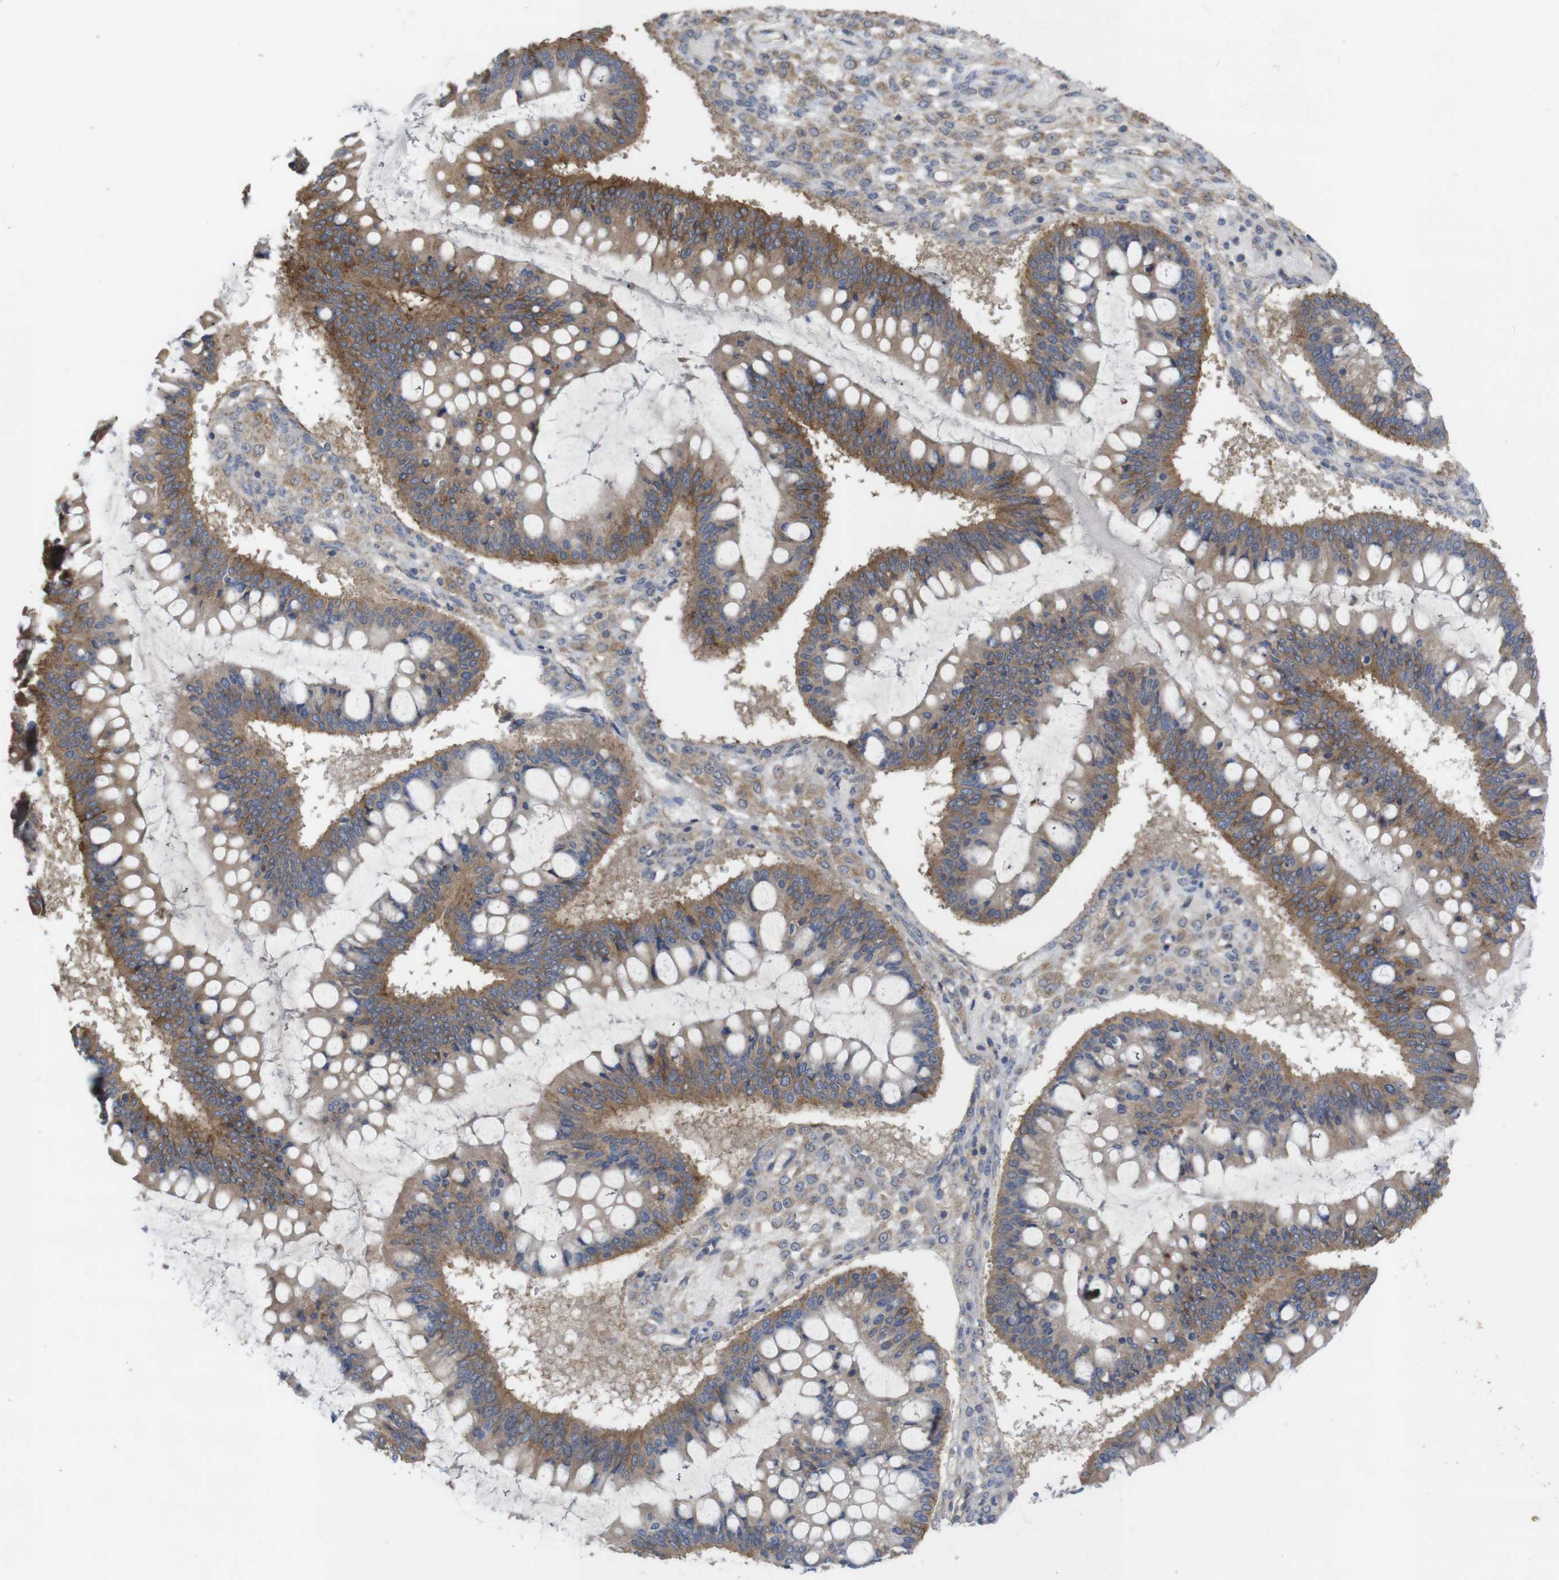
{"staining": {"intensity": "moderate", "quantity": ">75%", "location": "cytoplasmic/membranous"}, "tissue": "ovarian cancer", "cell_type": "Tumor cells", "image_type": "cancer", "snomed": [{"axis": "morphology", "description": "Cystadenocarcinoma, mucinous, NOS"}, {"axis": "topography", "description": "Ovary"}], "caption": "Immunohistochemistry of mucinous cystadenocarcinoma (ovarian) displays medium levels of moderate cytoplasmic/membranous positivity in about >75% of tumor cells.", "gene": "KCNS3", "patient": {"sex": "female", "age": 73}}